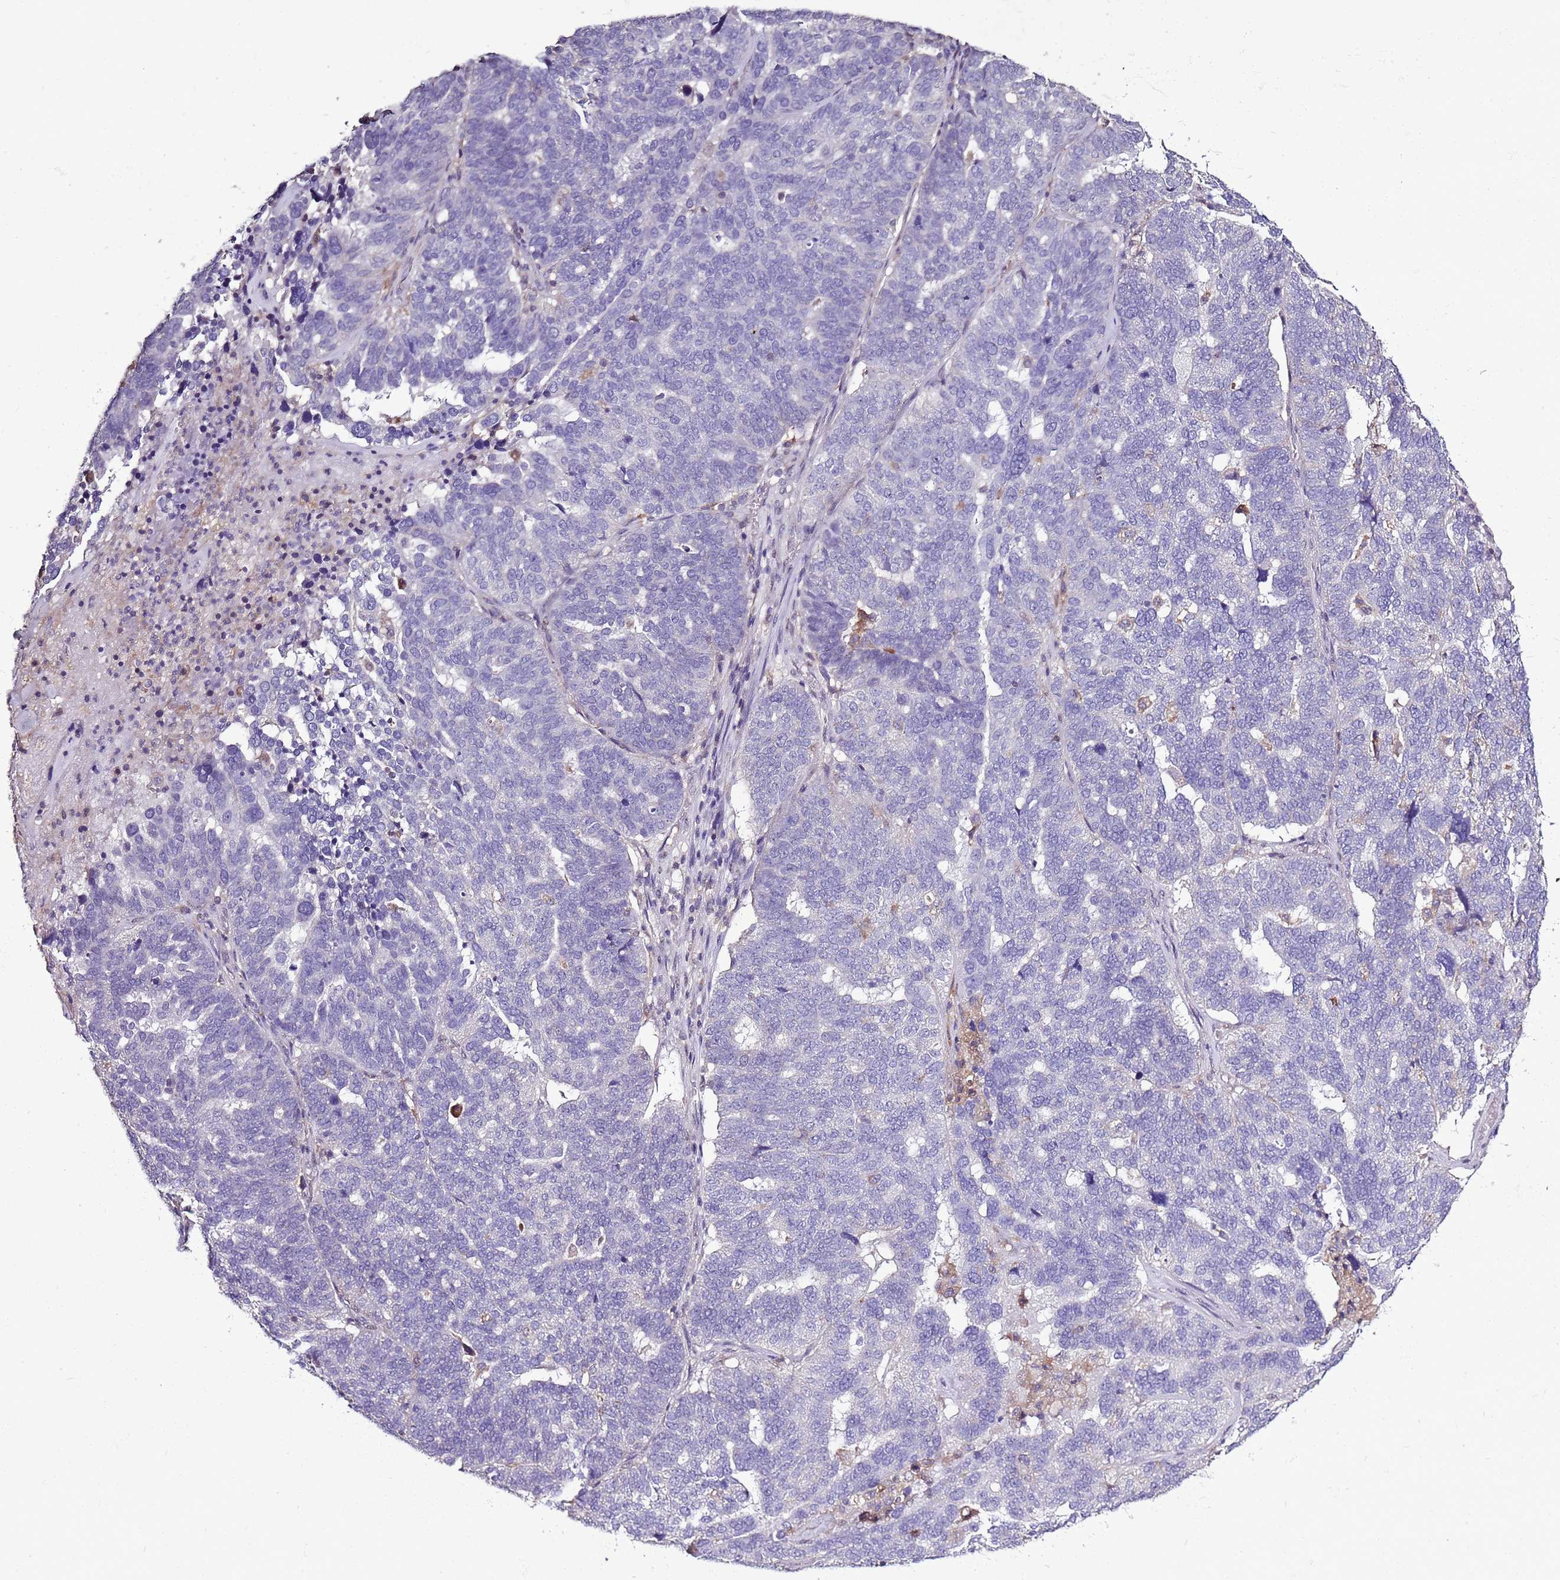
{"staining": {"intensity": "negative", "quantity": "none", "location": "none"}, "tissue": "ovarian cancer", "cell_type": "Tumor cells", "image_type": "cancer", "snomed": [{"axis": "morphology", "description": "Cystadenocarcinoma, serous, NOS"}, {"axis": "topography", "description": "Ovary"}], "caption": "A photomicrograph of serous cystadenocarcinoma (ovarian) stained for a protein demonstrates no brown staining in tumor cells.", "gene": "CAPN9", "patient": {"sex": "female", "age": 59}}